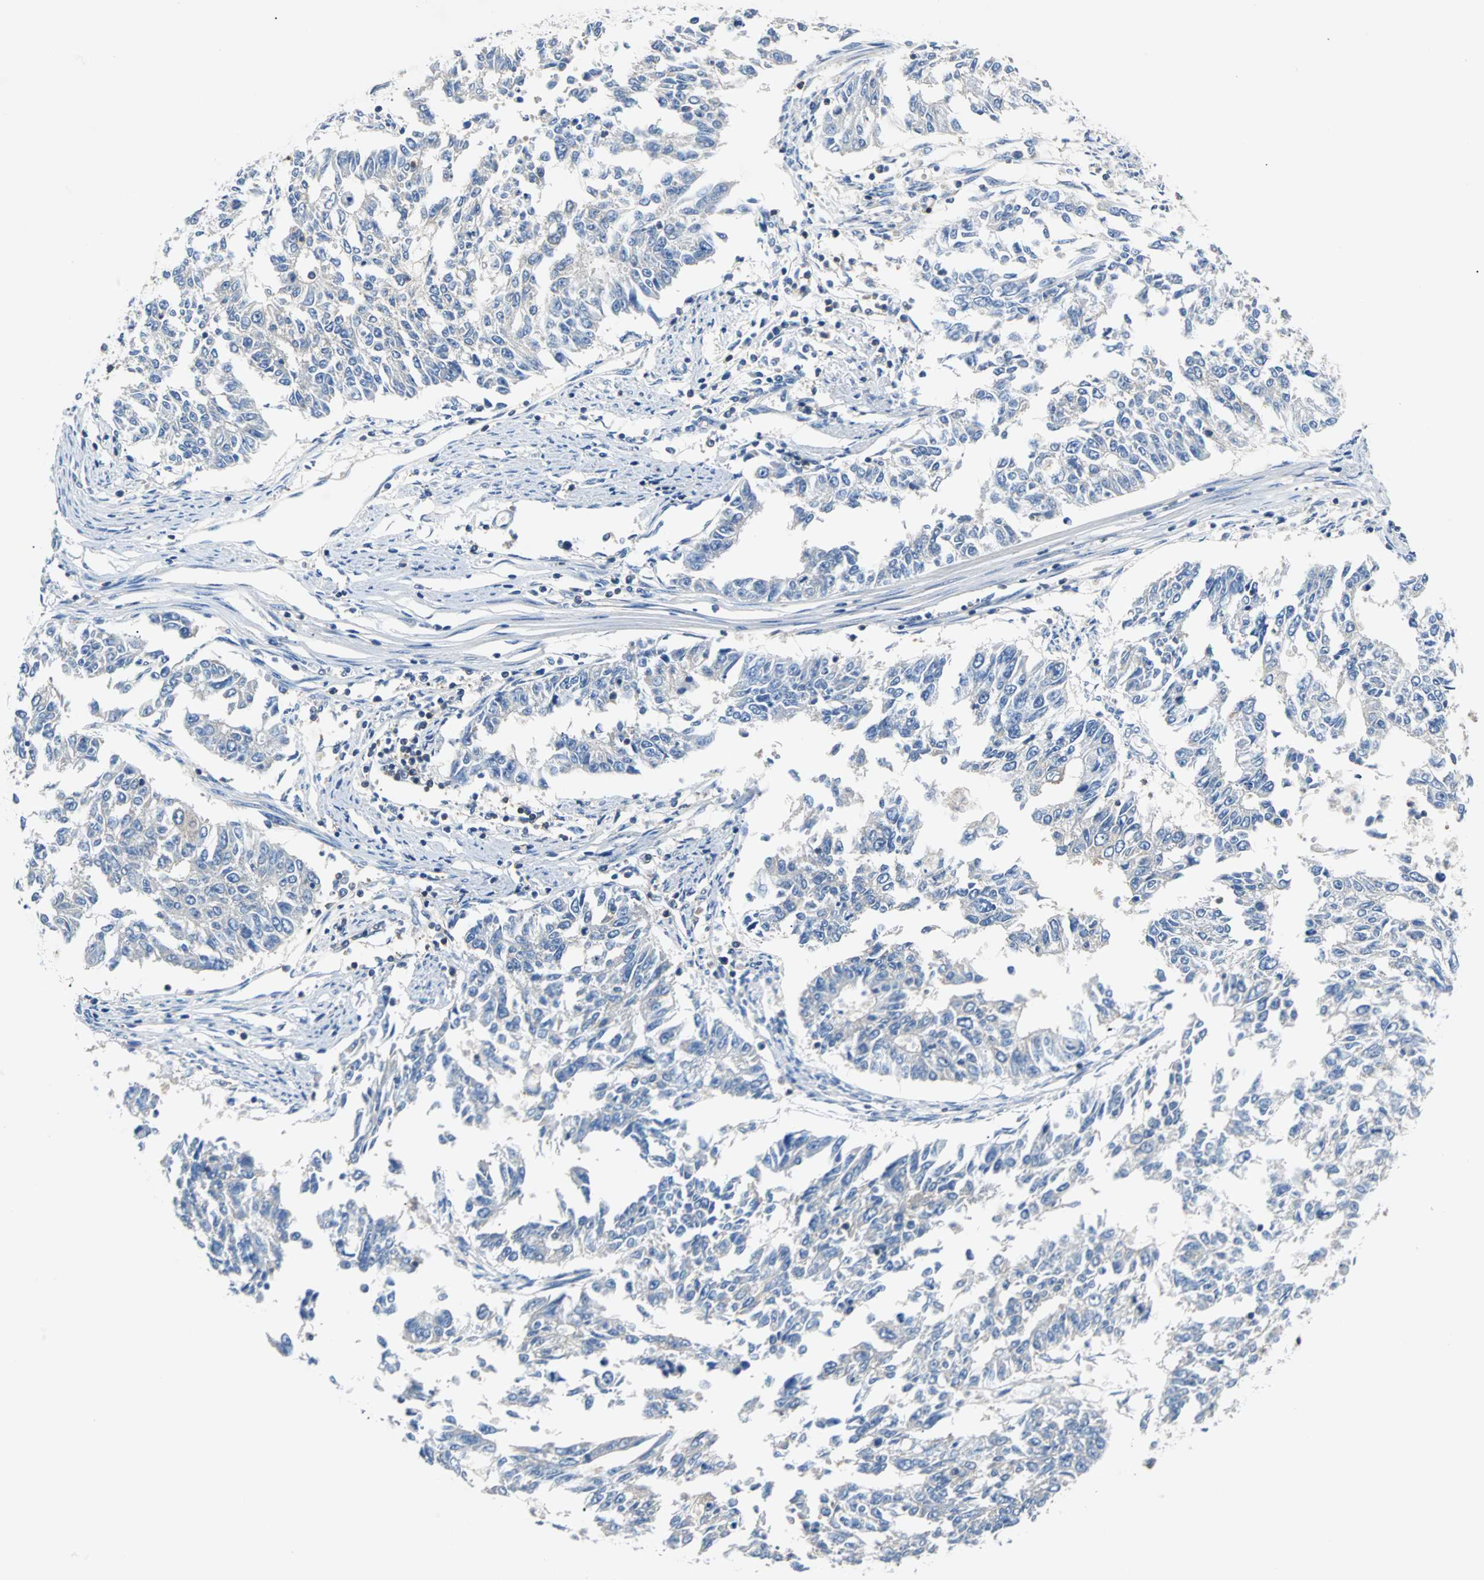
{"staining": {"intensity": "negative", "quantity": "none", "location": "none"}, "tissue": "endometrial cancer", "cell_type": "Tumor cells", "image_type": "cancer", "snomed": [{"axis": "morphology", "description": "Adenocarcinoma, NOS"}, {"axis": "topography", "description": "Endometrium"}], "caption": "This micrograph is of endometrial cancer (adenocarcinoma) stained with IHC to label a protein in brown with the nuclei are counter-stained blue. There is no positivity in tumor cells. (Stains: DAB immunohistochemistry (IHC) with hematoxylin counter stain, Microscopy: brightfield microscopy at high magnification).", "gene": "TSC22D4", "patient": {"sex": "female", "age": 42}}